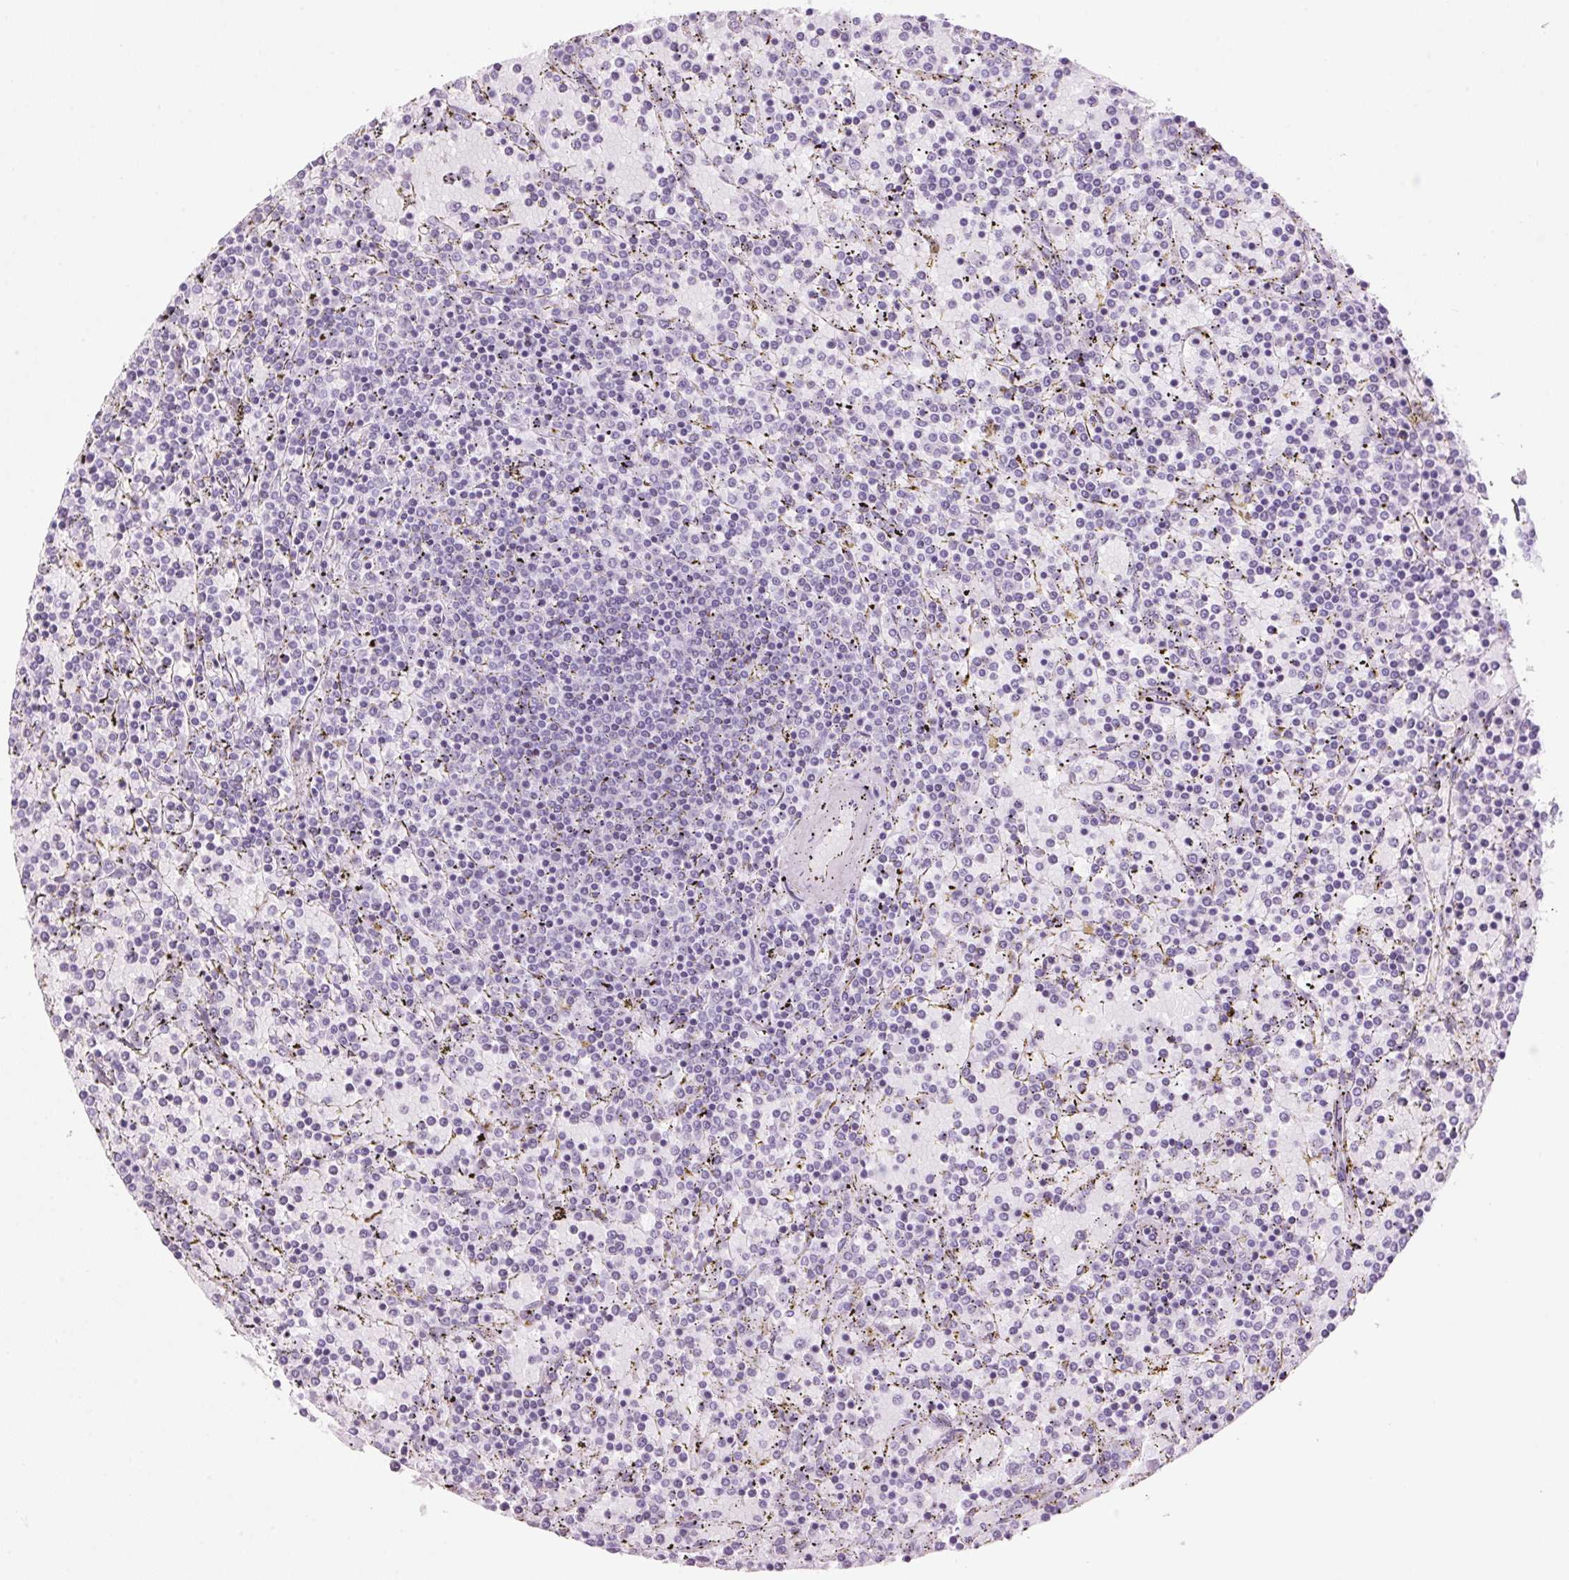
{"staining": {"intensity": "negative", "quantity": "none", "location": "none"}, "tissue": "lymphoma", "cell_type": "Tumor cells", "image_type": "cancer", "snomed": [{"axis": "morphology", "description": "Malignant lymphoma, non-Hodgkin's type, Low grade"}, {"axis": "topography", "description": "Spleen"}], "caption": "Photomicrograph shows no significant protein positivity in tumor cells of lymphoma.", "gene": "PPP1R1A", "patient": {"sex": "female", "age": 77}}